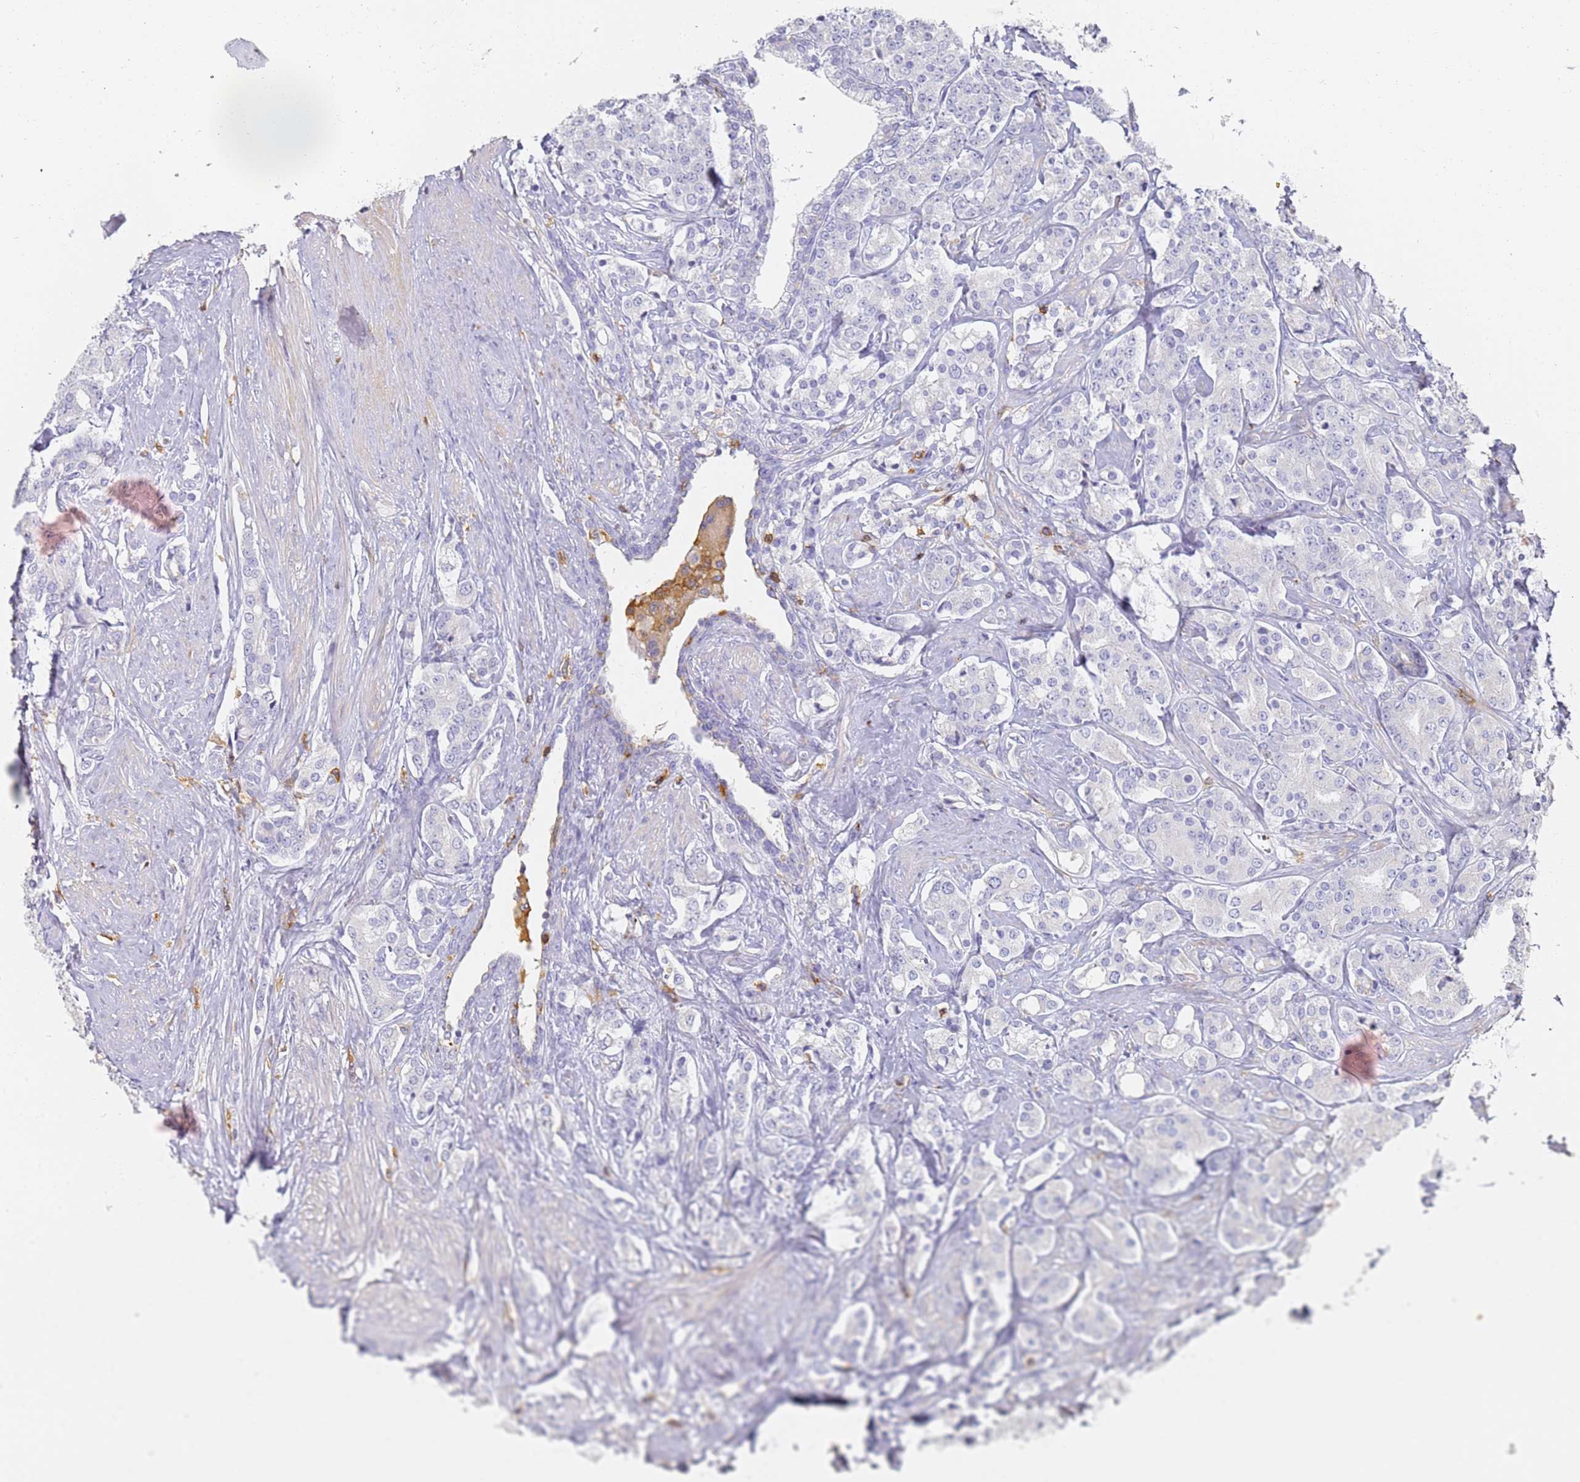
{"staining": {"intensity": "negative", "quantity": "none", "location": "none"}, "tissue": "prostate cancer", "cell_type": "Tumor cells", "image_type": "cancer", "snomed": [{"axis": "morphology", "description": "Adenocarcinoma, High grade"}, {"axis": "topography", "description": "Prostate"}], "caption": "Tumor cells are negative for protein expression in human prostate cancer.", "gene": "BIN2", "patient": {"sex": "male", "age": 62}}